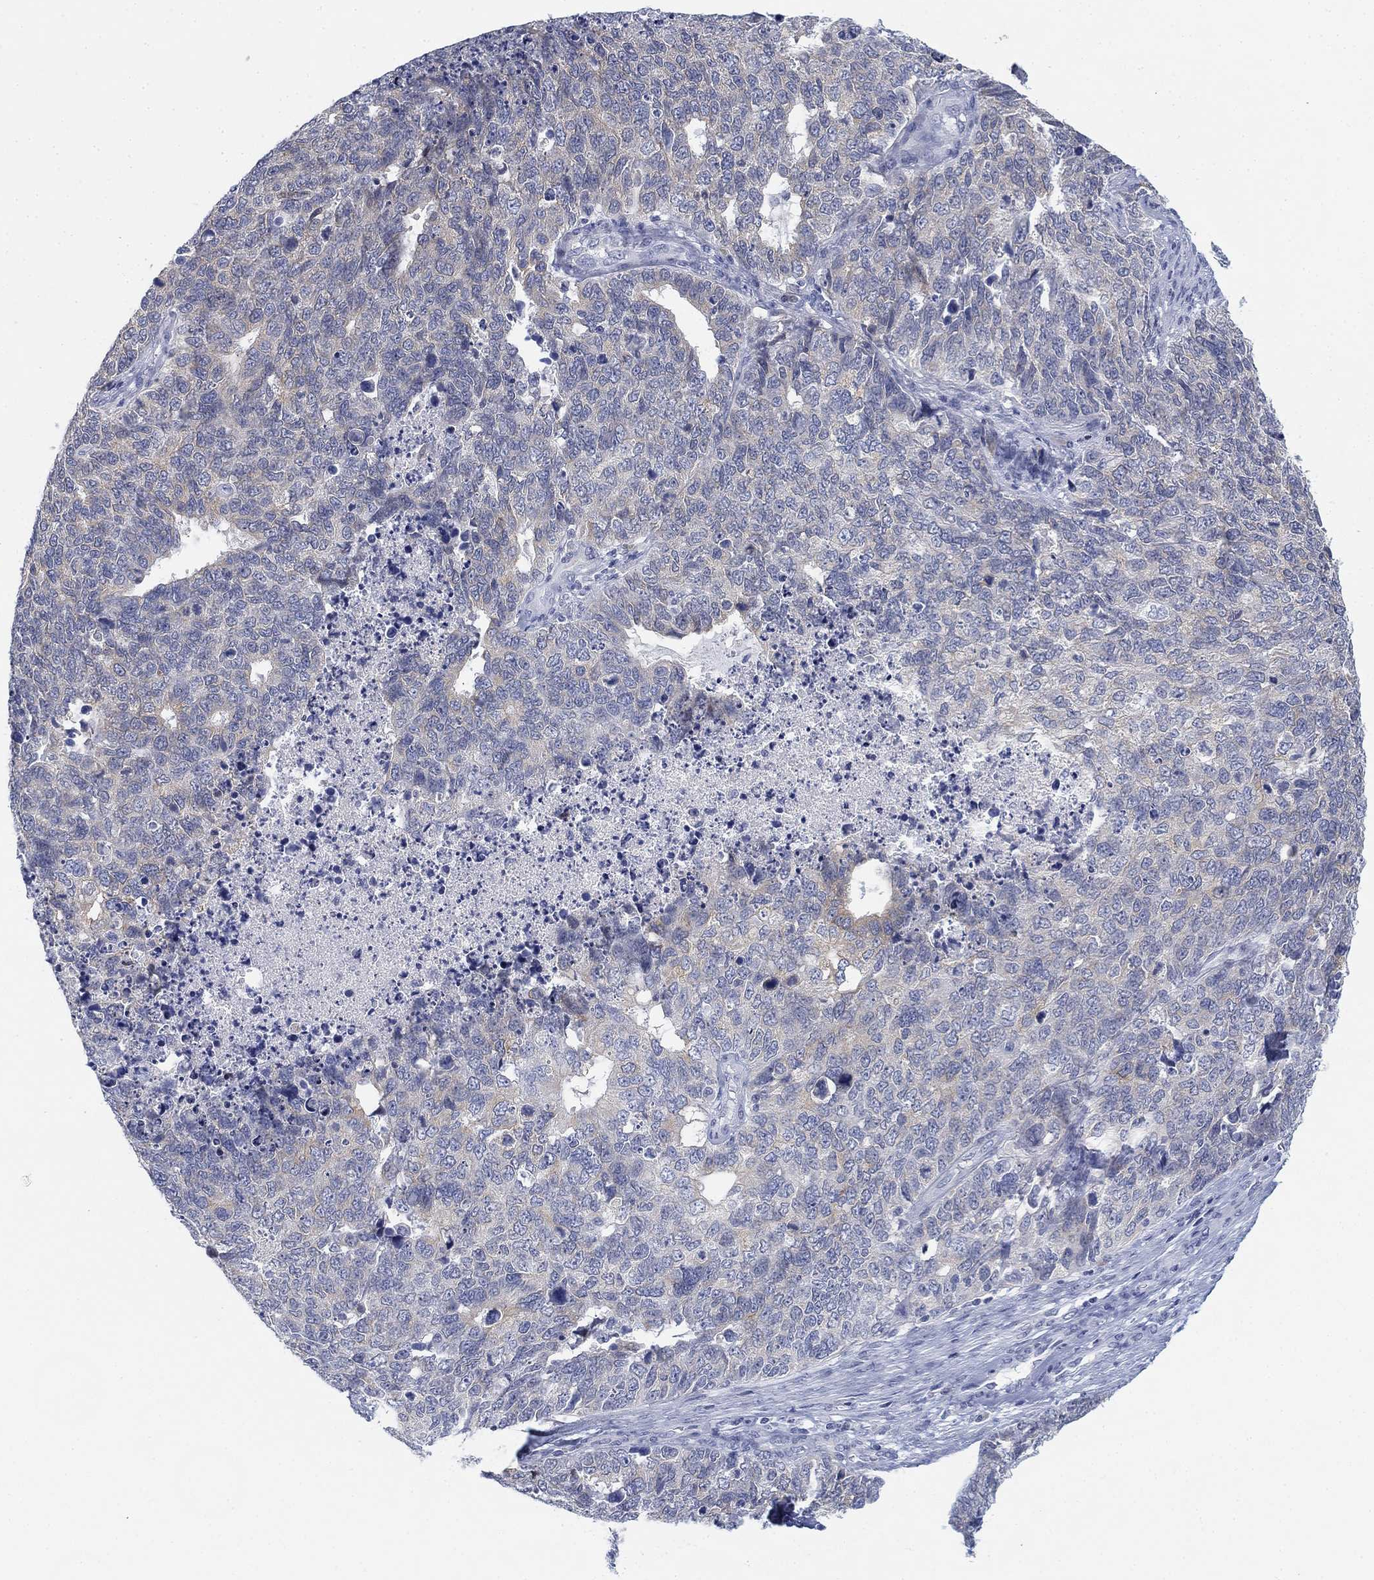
{"staining": {"intensity": "negative", "quantity": "none", "location": "none"}, "tissue": "cervical cancer", "cell_type": "Tumor cells", "image_type": "cancer", "snomed": [{"axis": "morphology", "description": "Squamous cell carcinoma, NOS"}, {"axis": "topography", "description": "Cervix"}], "caption": "This image is of cervical cancer stained with immunohistochemistry (IHC) to label a protein in brown with the nuclei are counter-stained blue. There is no positivity in tumor cells.", "gene": "GCNA", "patient": {"sex": "female", "age": 63}}